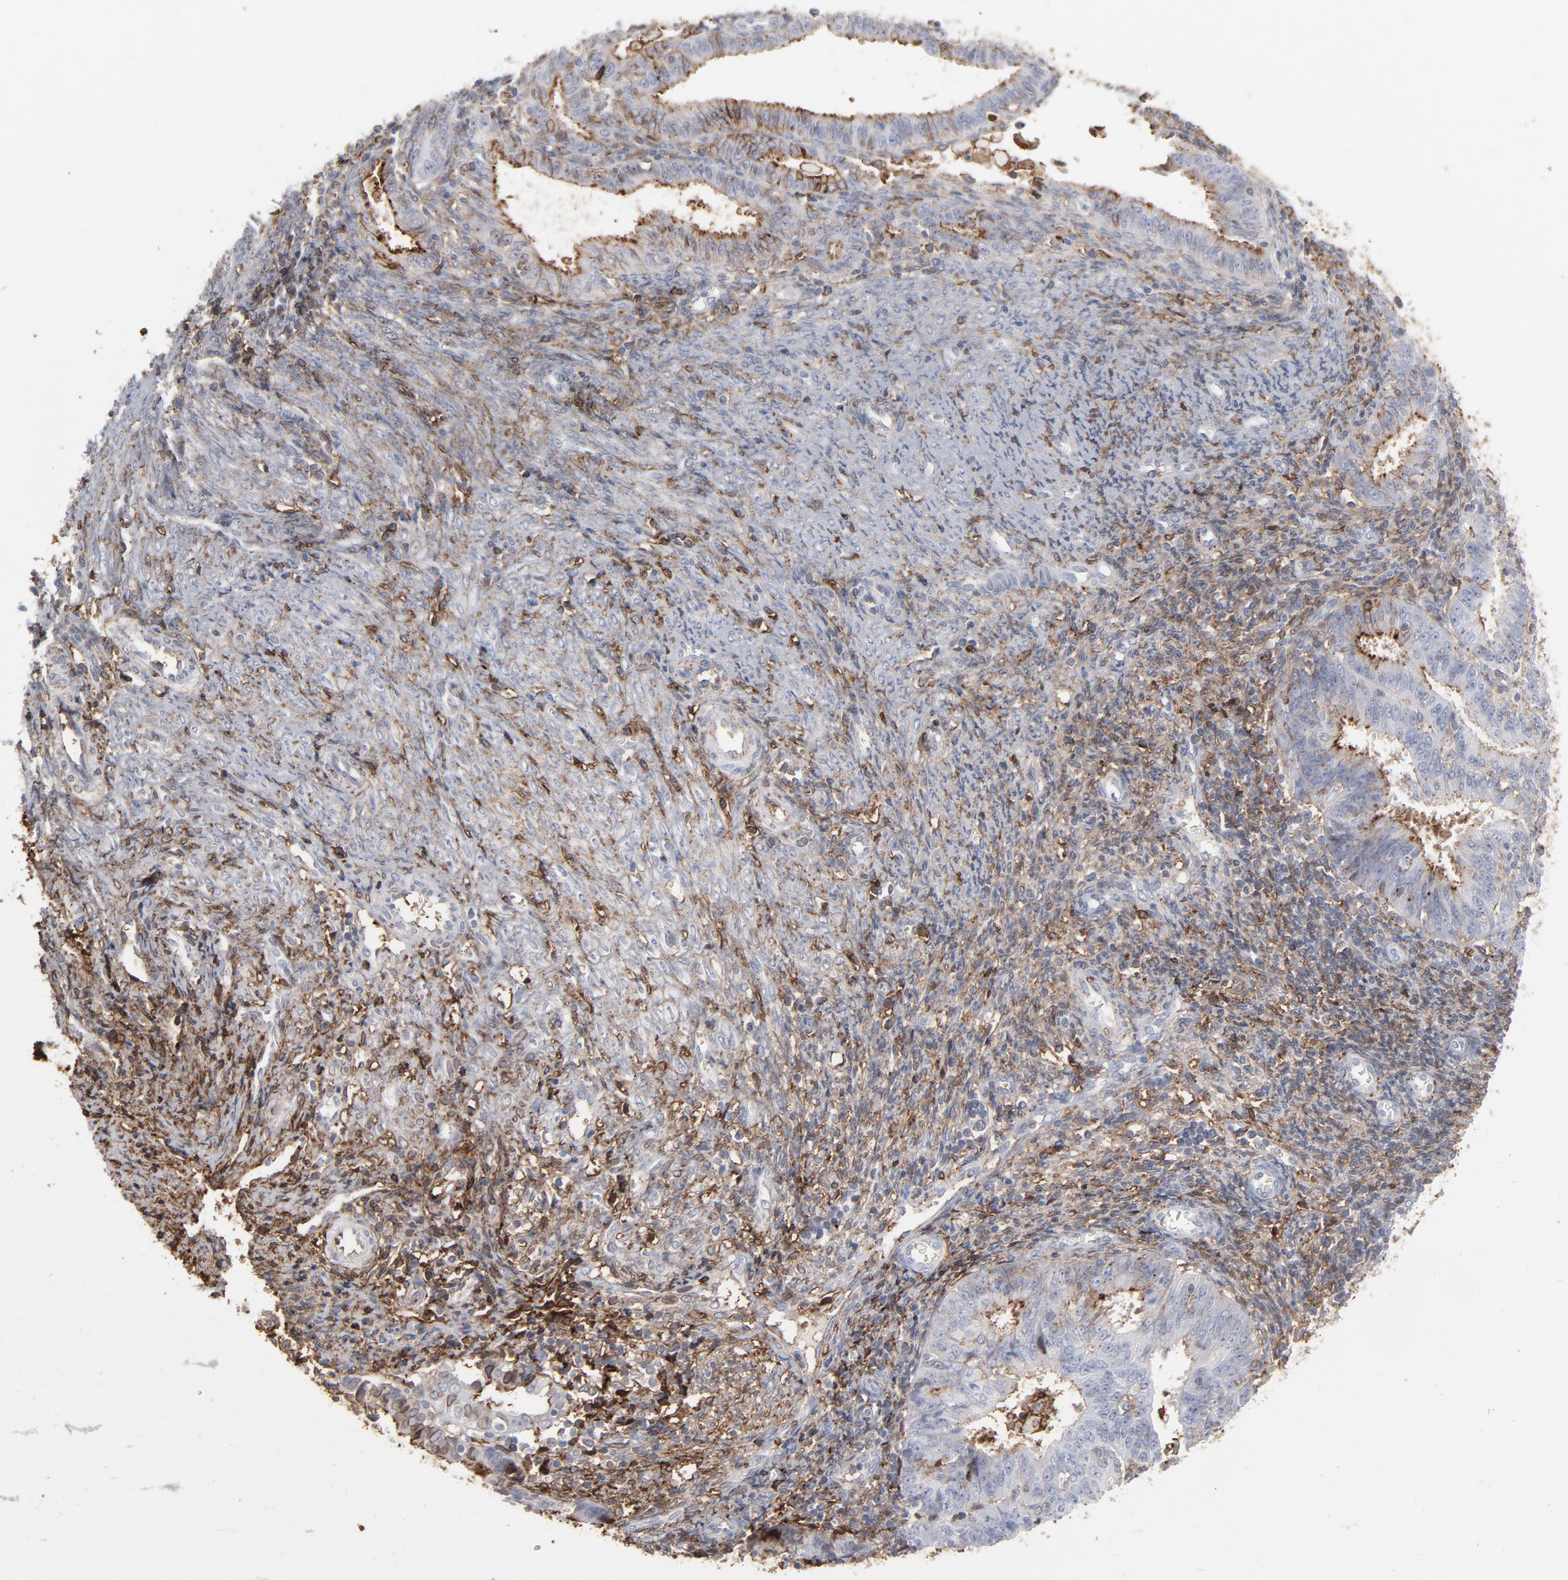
{"staining": {"intensity": "moderate", "quantity": "25%-75%", "location": "cytoplasmic/membranous"}, "tissue": "endometrial cancer", "cell_type": "Tumor cells", "image_type": "cancer", "snomed": [{"axis": "morphology", "description": "Adenocarcinoma, NOS"}, {"axis": "topography", "description": "Endometrium"}], "caption": "Adenocarcinoma (endometrial) tissue demonstrates moderate cytoplasmic/membranous positivity in about 25%-75% of tumor cells (Brightfield microscopy of DAB IHC at high magnification).", "gene": "ANXA5", "patient": {"sex": "female", "age": 42}}